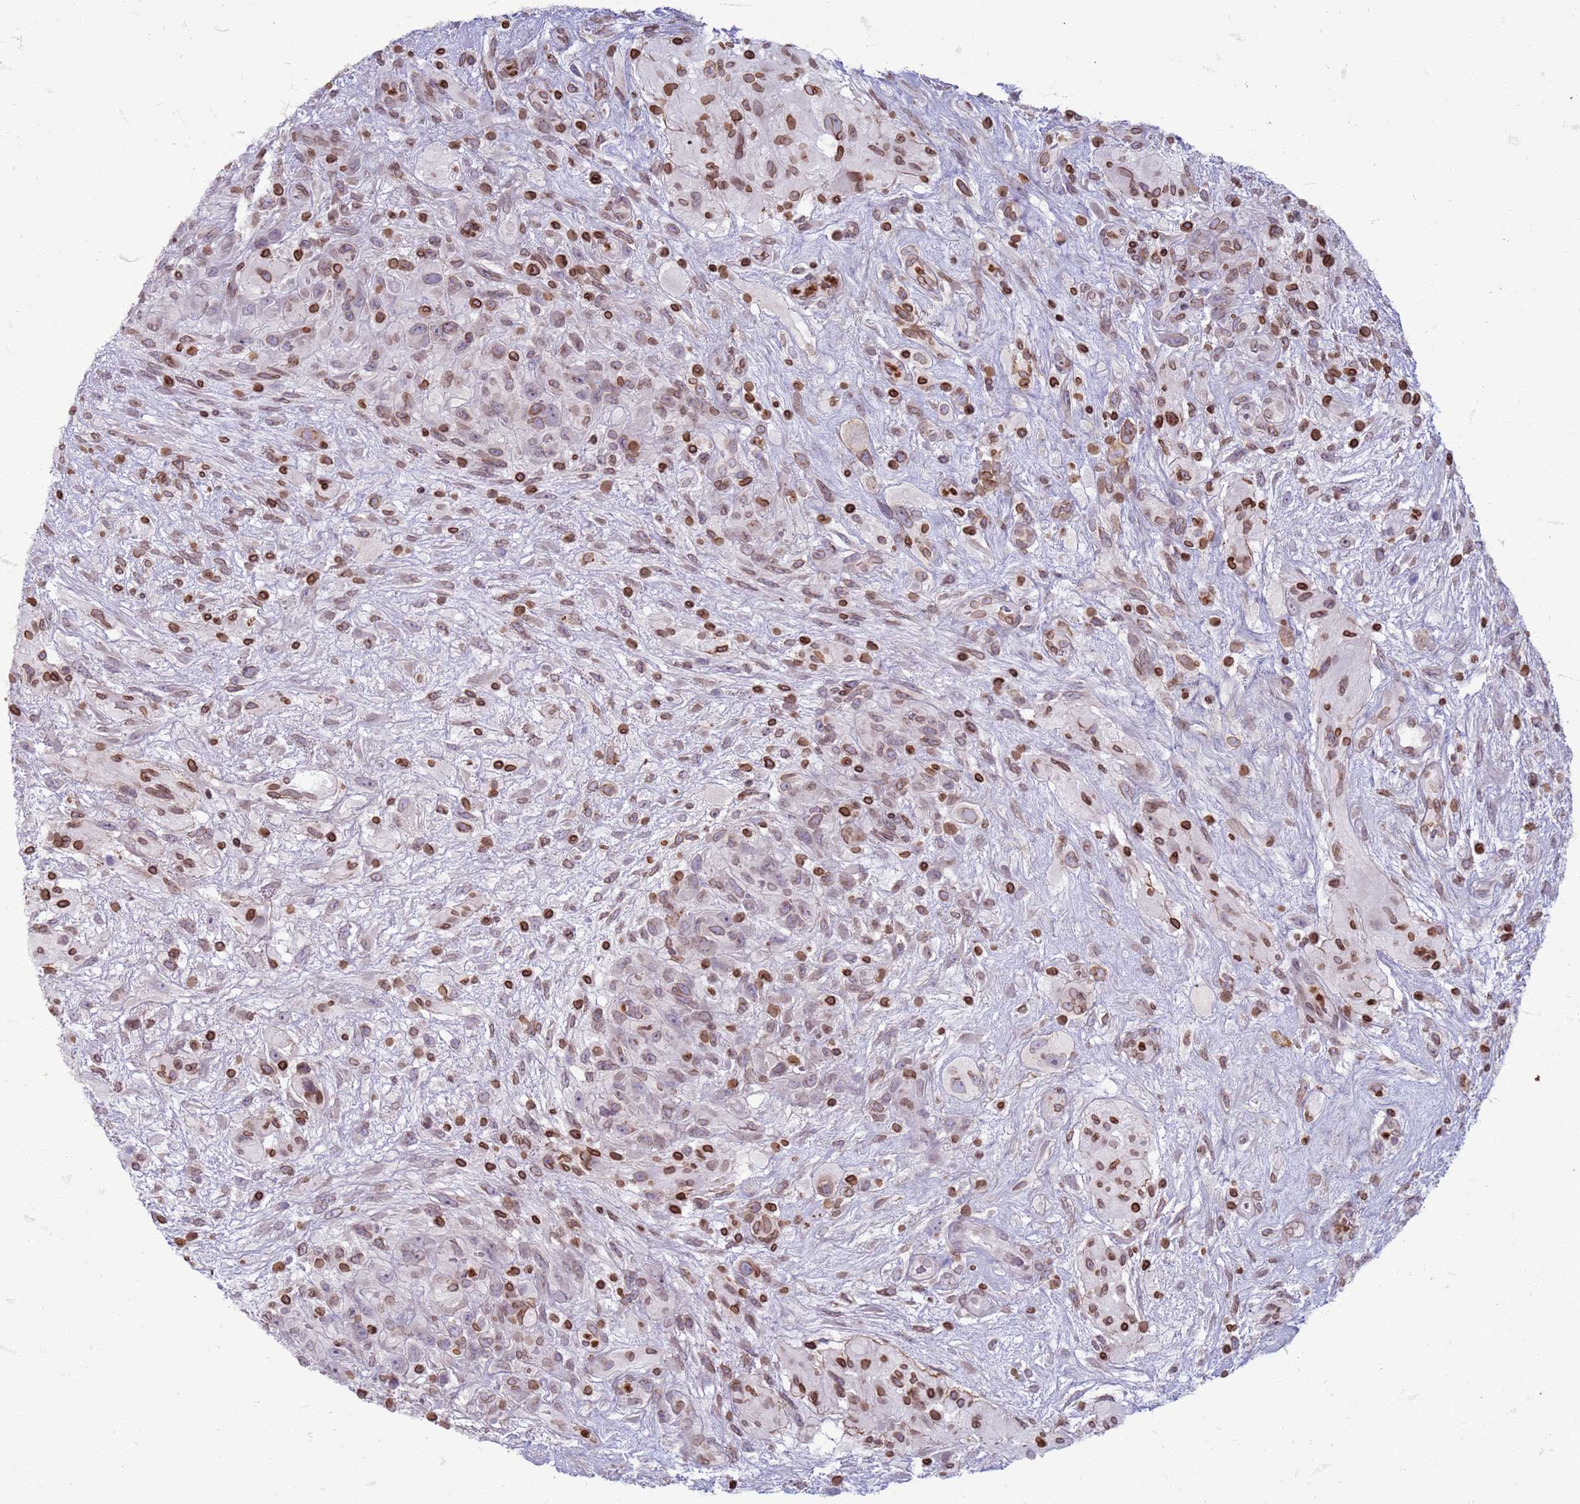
{"staining": {"intensity": "weak", "quantity": "25%-75%", "location": "cytoplasmic/membranous,nuclear"}, "tissue": "glioma", "cell_type": "Tumor cells", "image_type": "cancer", "snomed": [{"axis": "morphology", "description": "Glioma, malignant, High grade"}, {"axis": "topography", "description": "Brain"}], "caption": "IHC micrograph of malignant glioma (high-grade) stained for a protein (brown), which shows low levels of weak cytoplasmic/membranous and nuclear staining in approximately 25%-75% of tumor cells.", "gene": "METTL25B", "patient": {"sex": "male", "age": 61}}